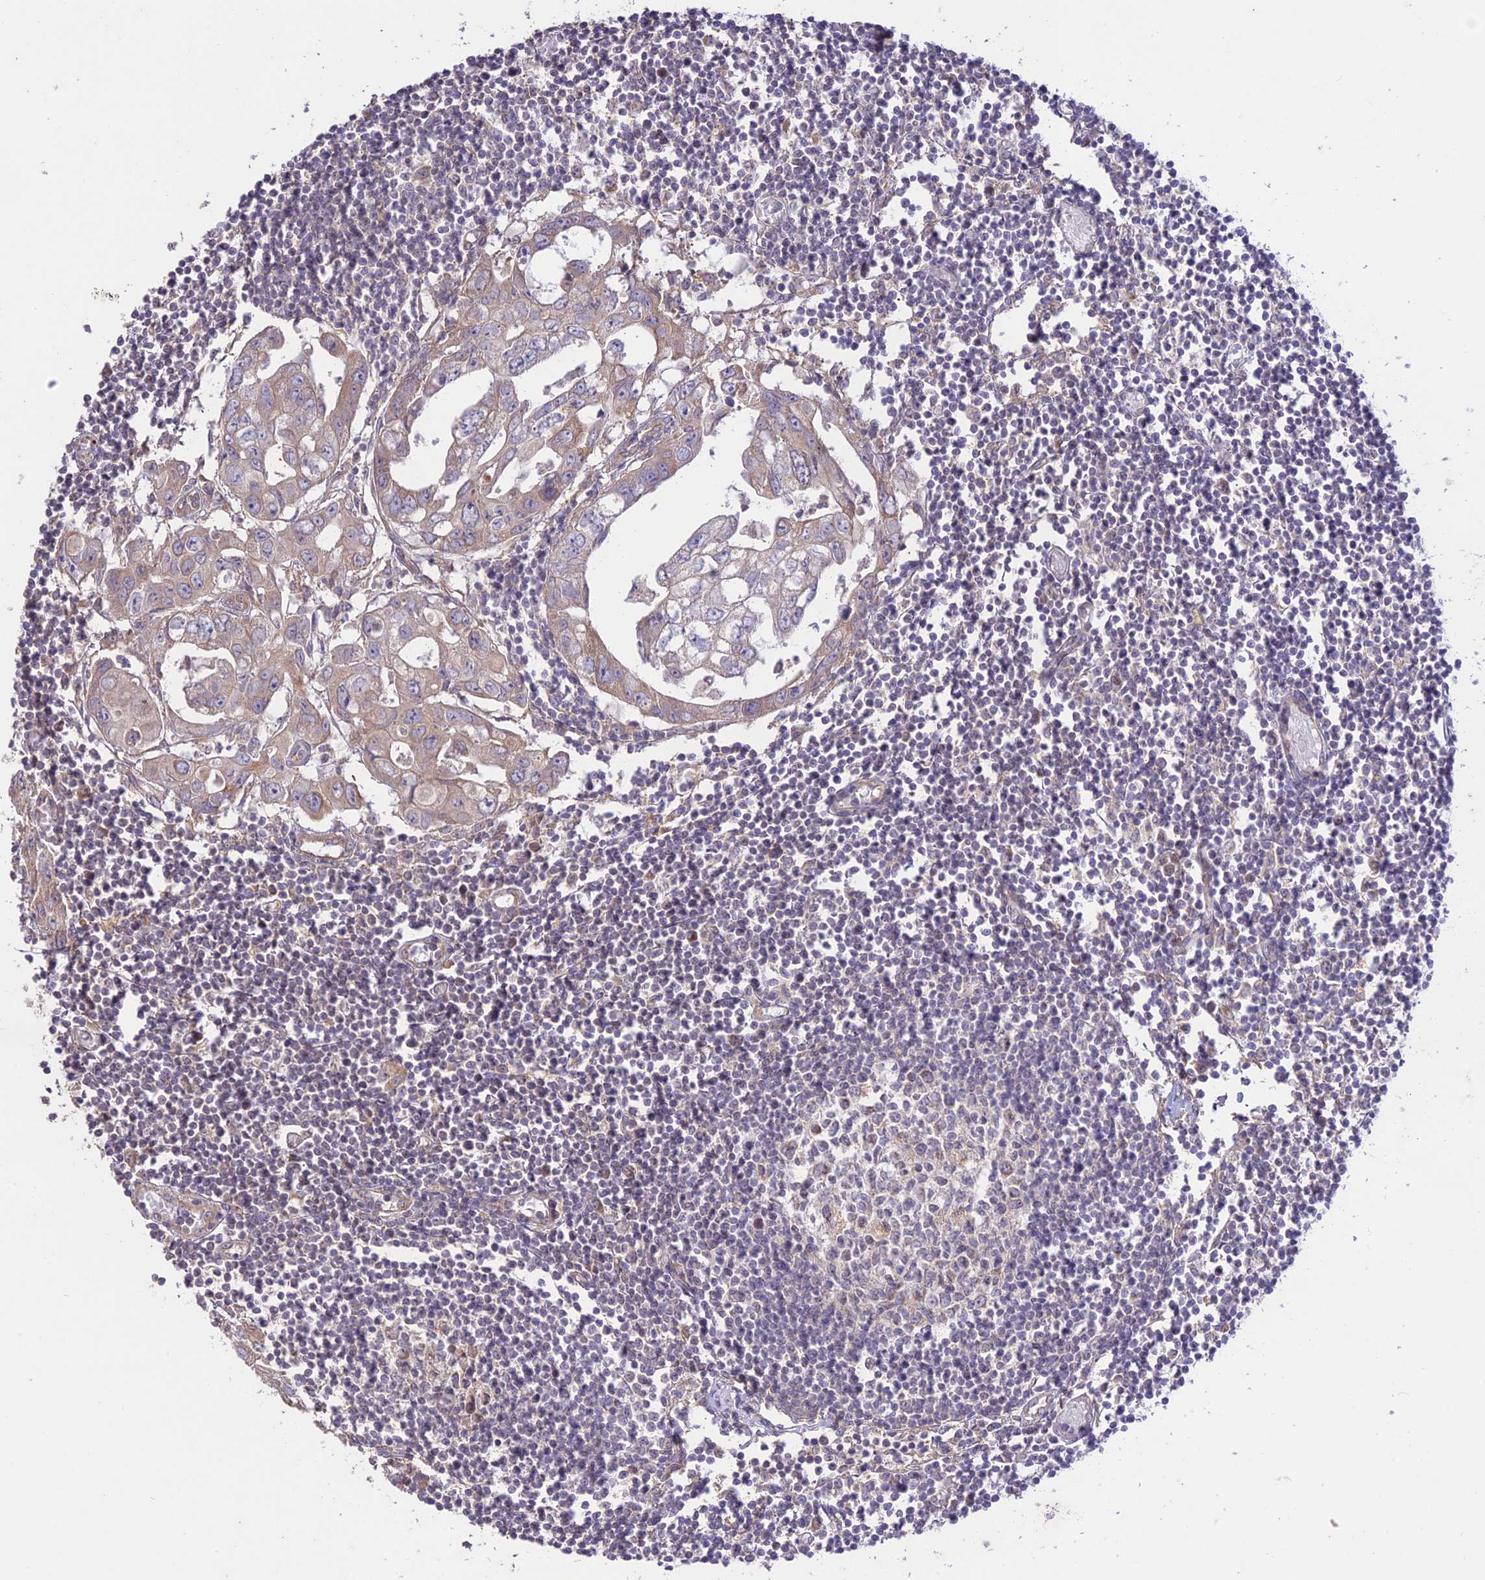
{"staining": {"intensity": "negative", "quantity": "none", "location": "none"}, "tissue": "lymph node", "cell_type": "Germinal center cells", "image_type": "normal", "snomed": [{"axis": "morphology", "description": "Normal tissue, NOS"}, {"axis": "topography", "description": "Lymph node"}], "caption": "Germinal center cells show no significant protein positivity in normal lymph node. (DAB immunohistochemistry, high magnification).", "gene": "TMEM259", "patient": {"sex": "female", "age": 11}}